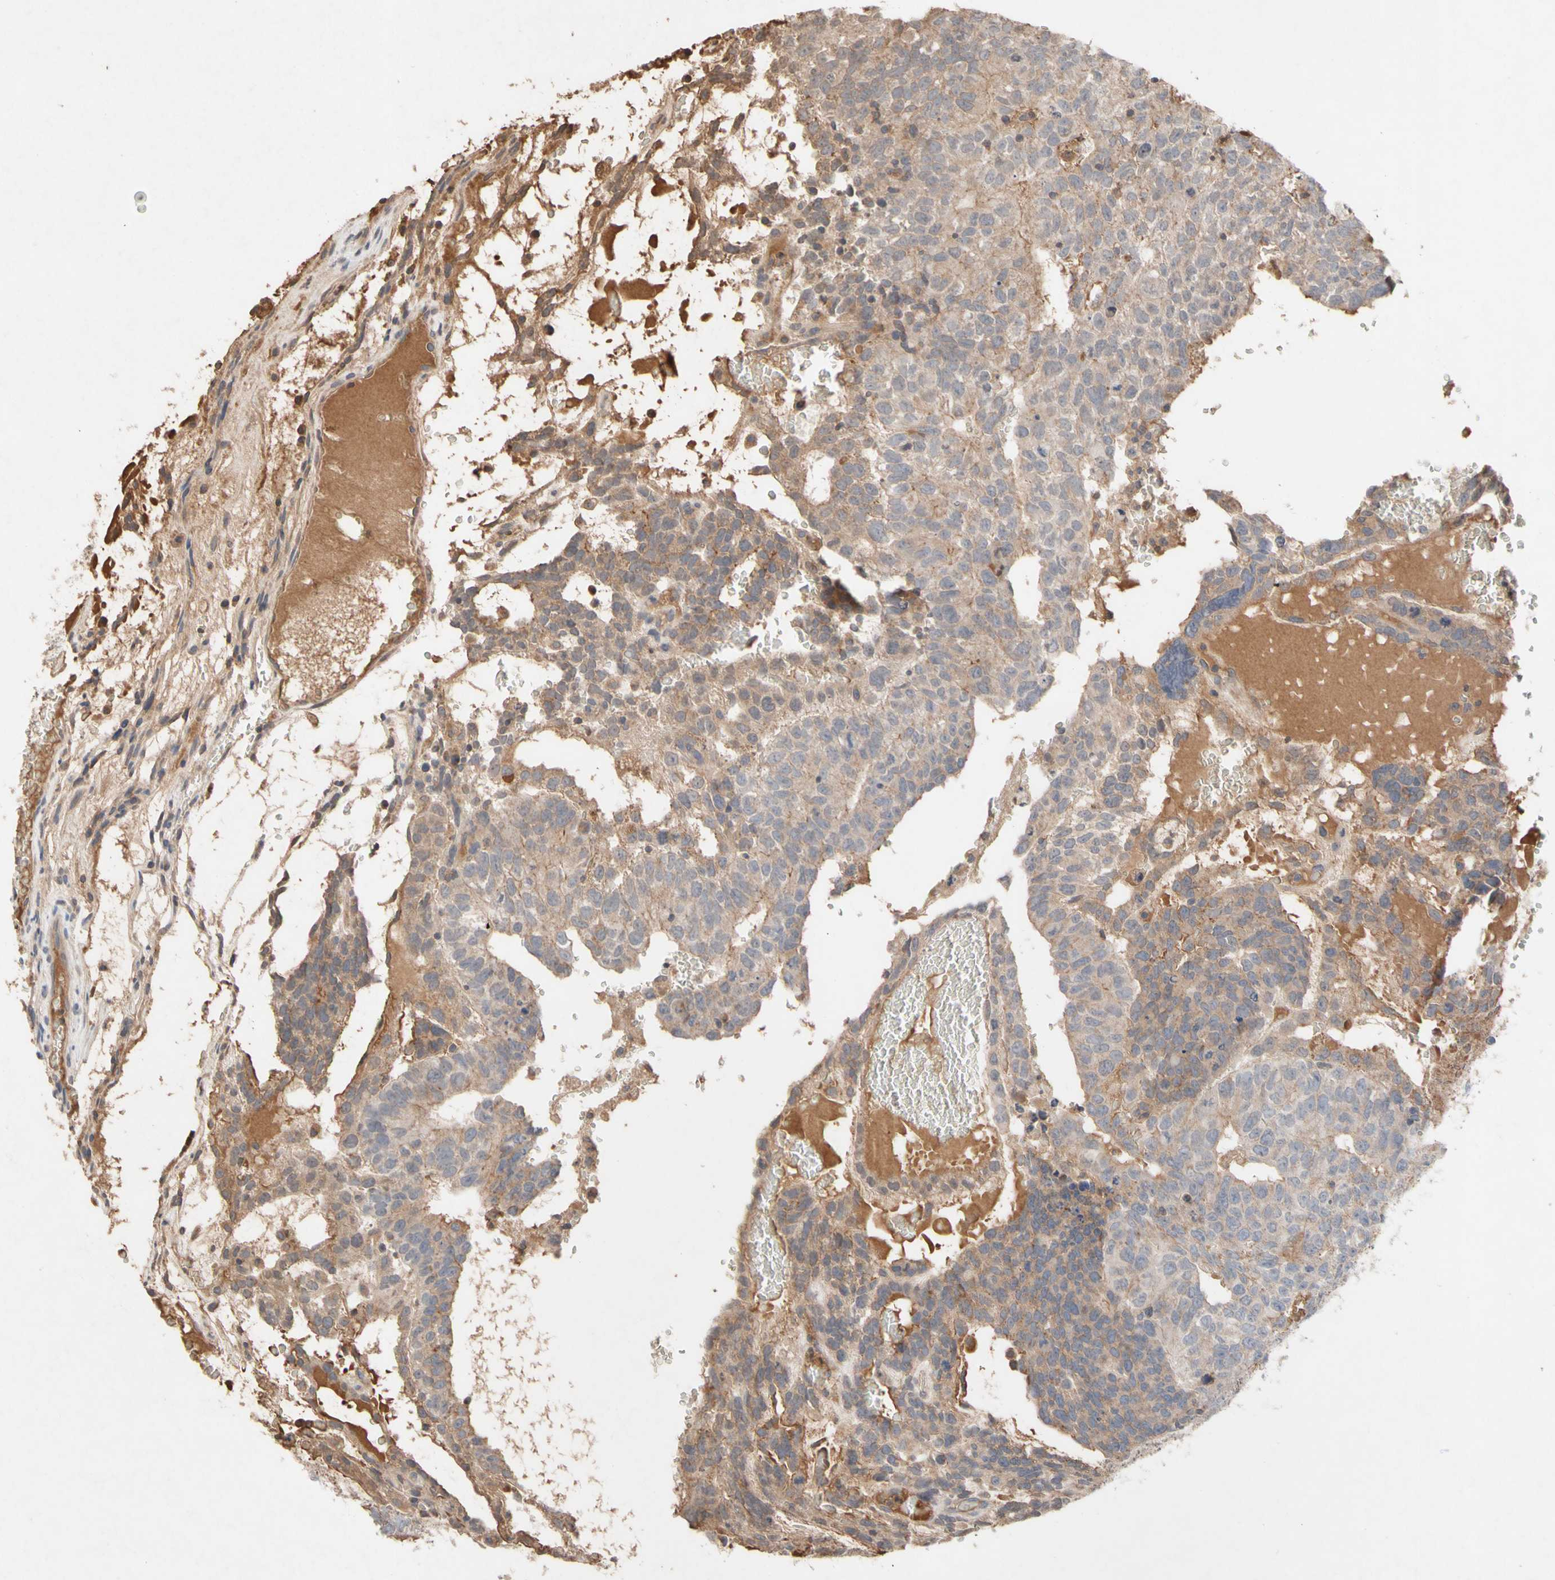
{"staining": {"intensity": "weak", "quantity": ">75%", "location": "cytoplasmic/membranous"}, "tissue": "testis cancer", "cell_type": "Tumor cells", "image_type": "cancer", "snomed": [{"axis": "morphology", "description": "Seminoma, NOS"}, {"axis": "morphology", "description": "Carcinoma, Embryonal, NOS"}, {"axis": "topography", "description": "Testis"}], "caption": "The image exhibits staining of seminoma (testis), revealing weak cytoplasmic/membranous protein positivity (brown color) within tumor cells.", "gene": "NECTIN3", "patient": {"sex": "male", "age": 52}}